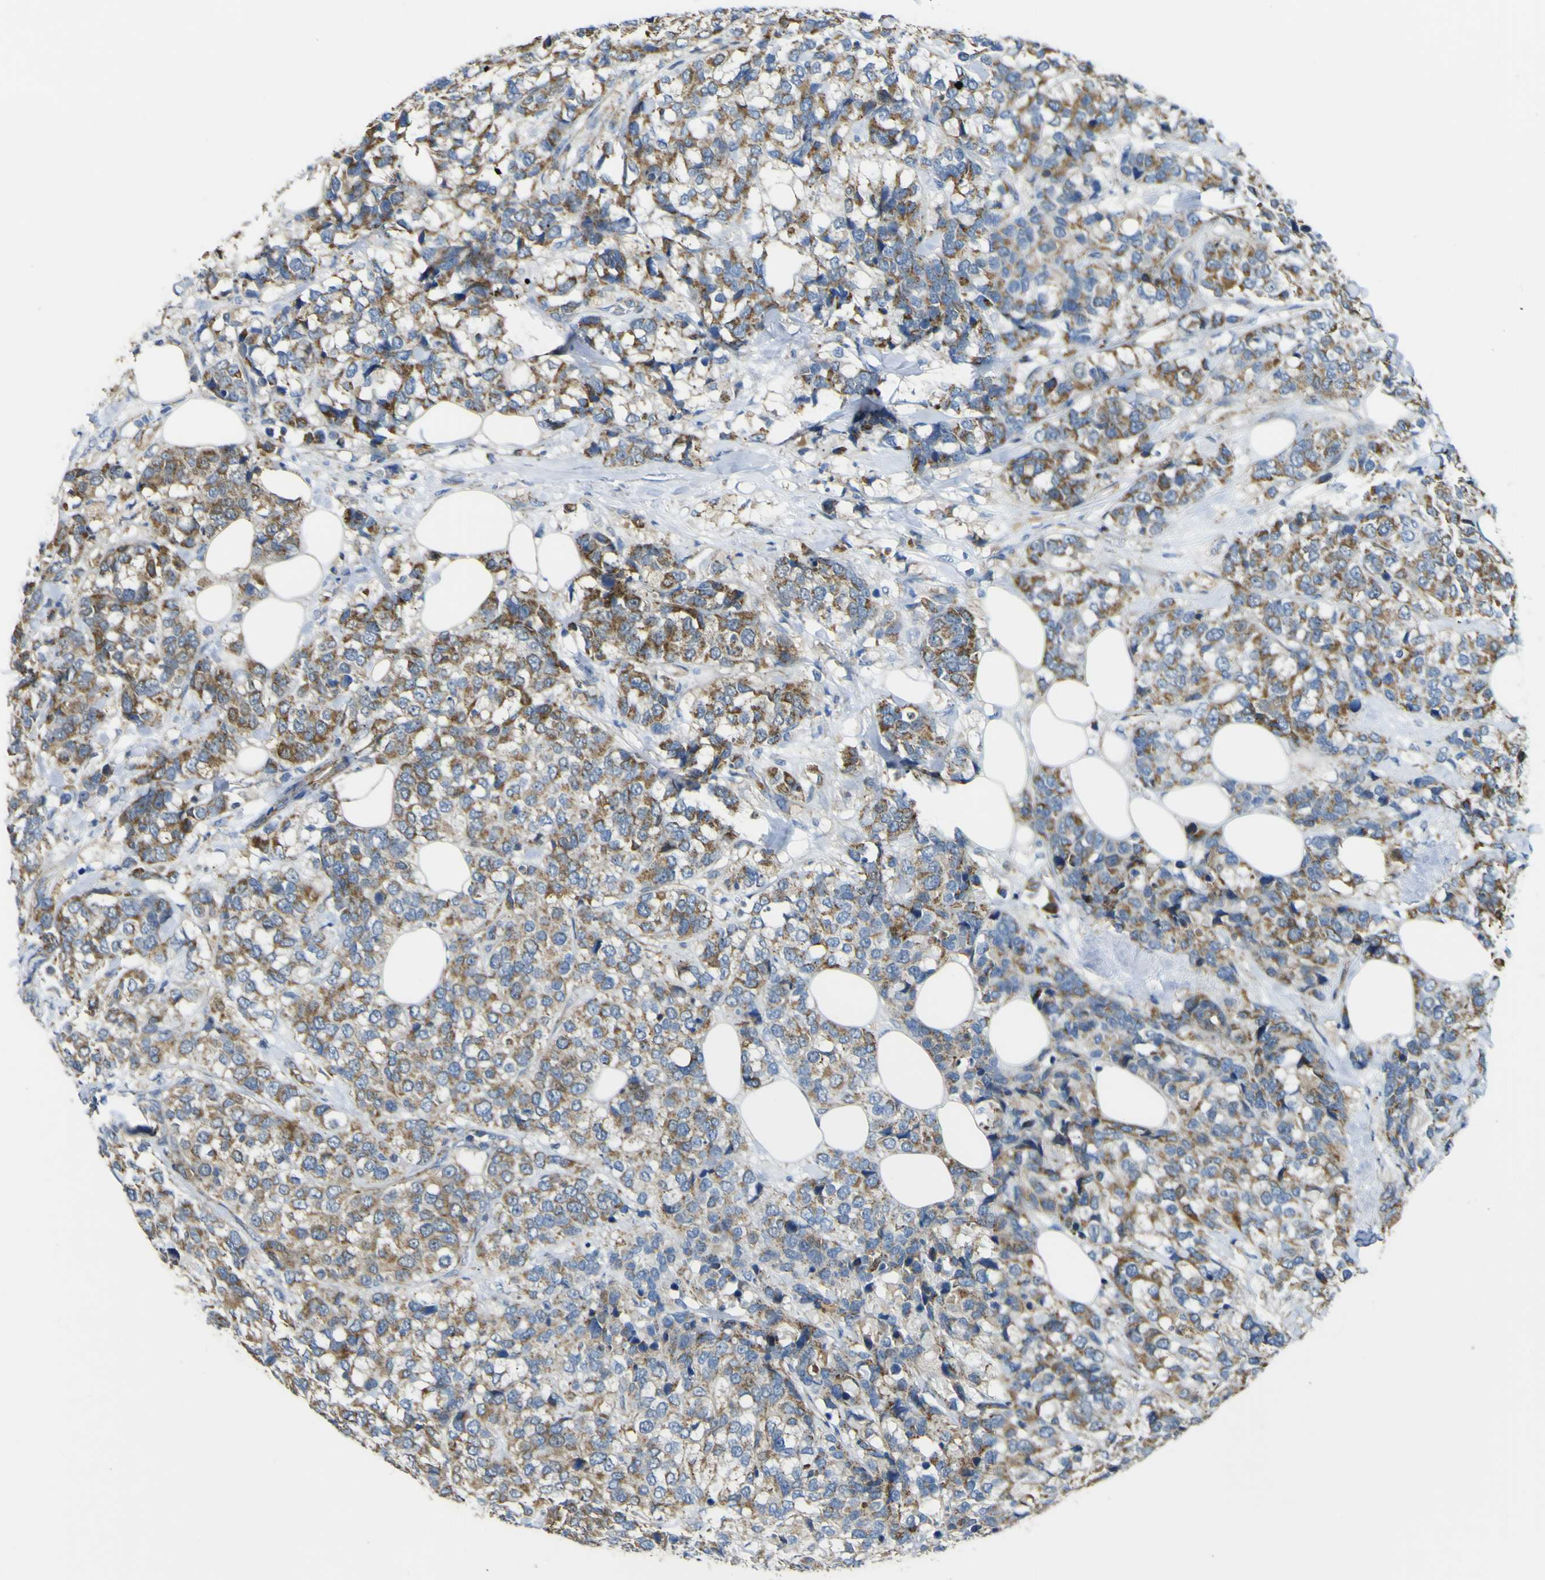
{"staining": {"intensity": "moderate", "quantity": ">75%", "location": "cytoplasmic/membranous"}, "tissue": "breast cancer", "cell_type": "Tumor cells", "image_type": "cancer", "snomed": [{"axis": "morphology", "description": "Lobular carcinoma"}, {"axis": "topography", "description": "Breast"}], "caption": "Immunohistochemistry (IHC) of human breast lobular carcinoma demonstrates medium levels of moderate cytoplasmic/membranous positivity in approximately >75% of tumor cells.", "gene": "ALDH18A1", "patient": {"sex": "female", "age": 59}}